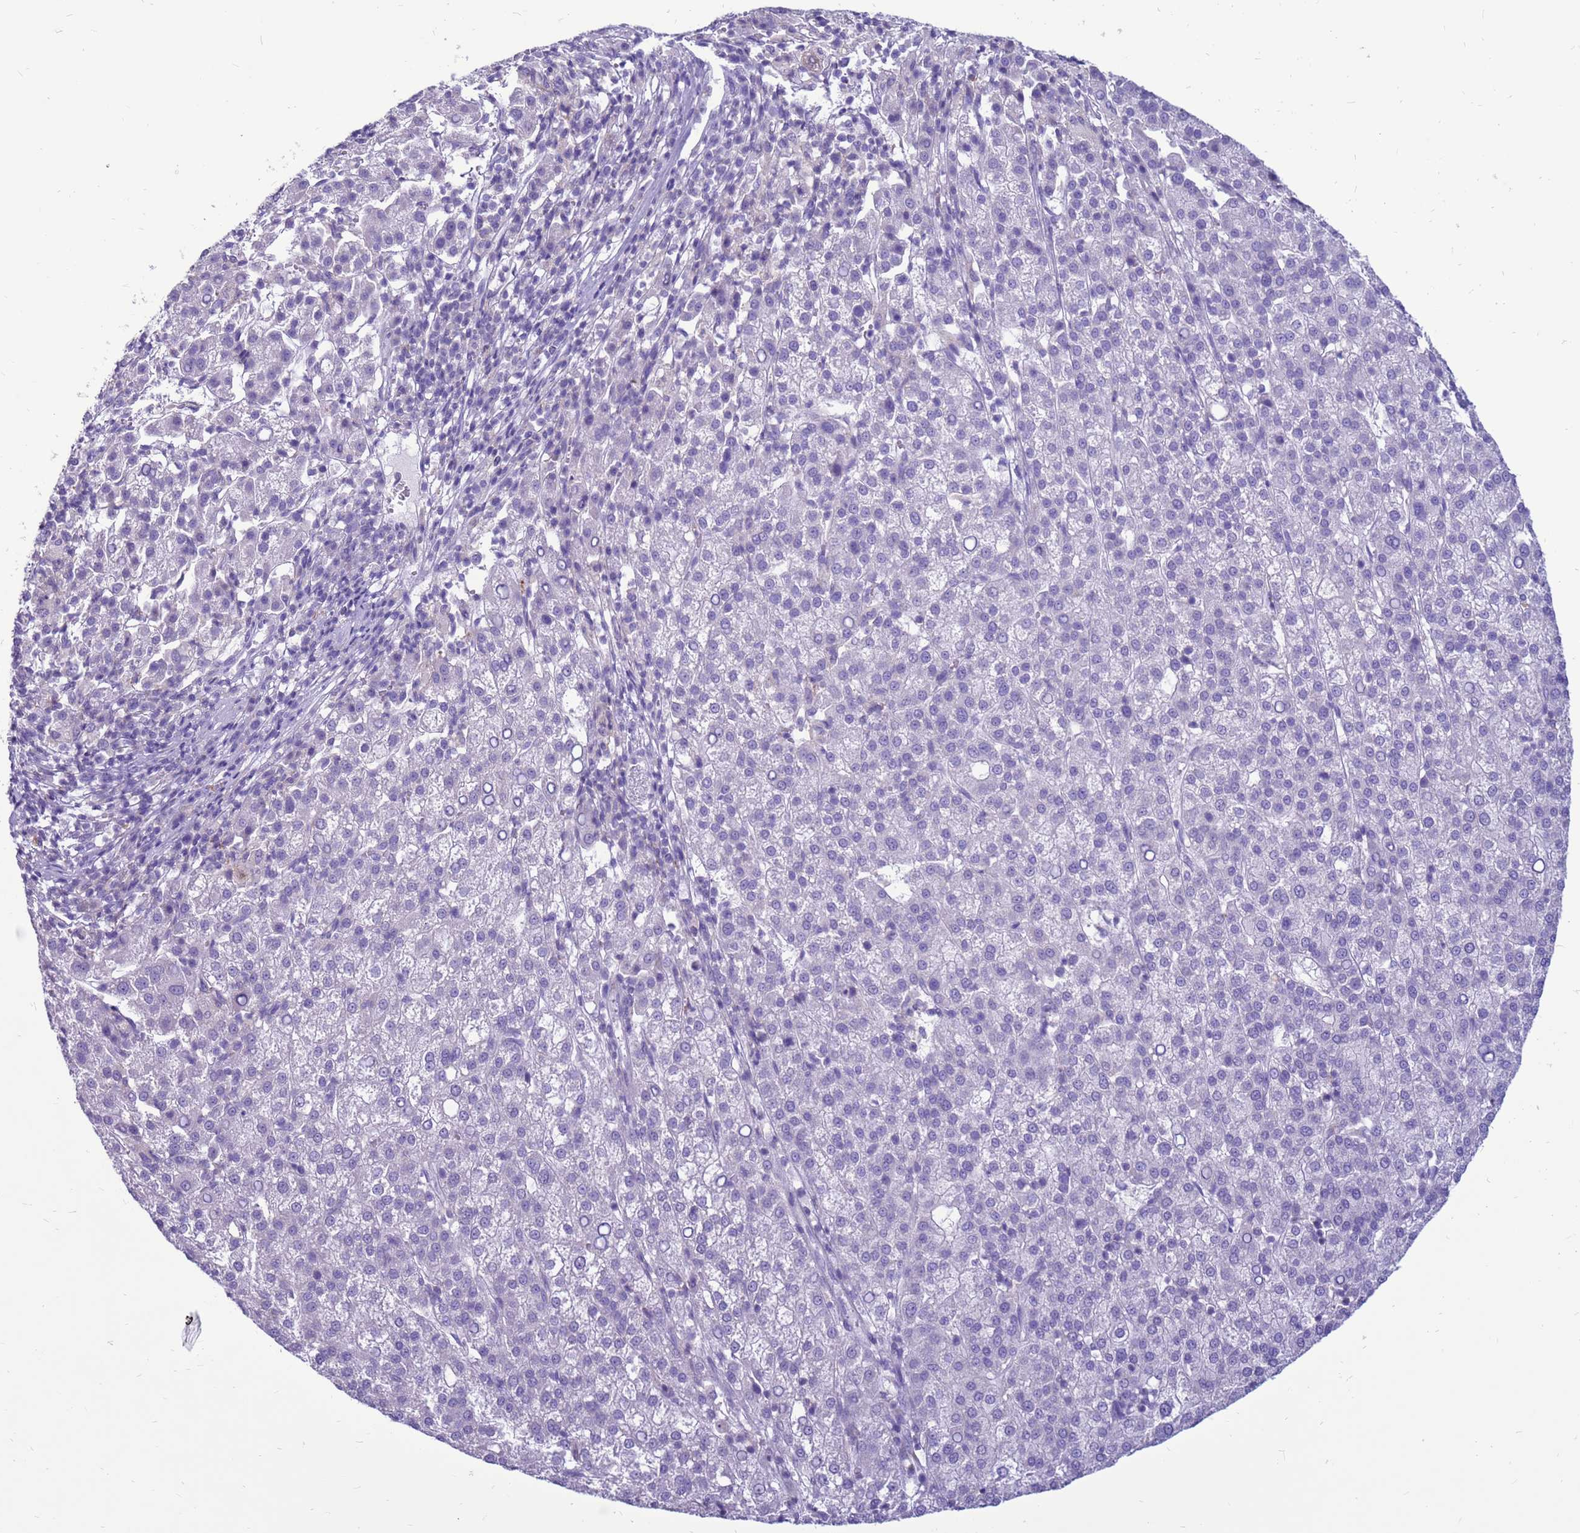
{"staining": {"intensity": "negative", "quantity": "none", "location": "none"}, "tissue": "liver cancer", "cell_type": "Tumor cells", "image_type": "cancer", "snomed": [{"axis": "morphology", "description": "Carcinoma, Hepatocellular, NOS"}, {"axis": "topography", "description": "Liver"}], "caption": "The immunohistochemistry photomicrograph has no significant positivity in tumor cells of liver cancer tissue.", "gene": "PDE10A", "patient": {"sex": "female", "age": 58}}